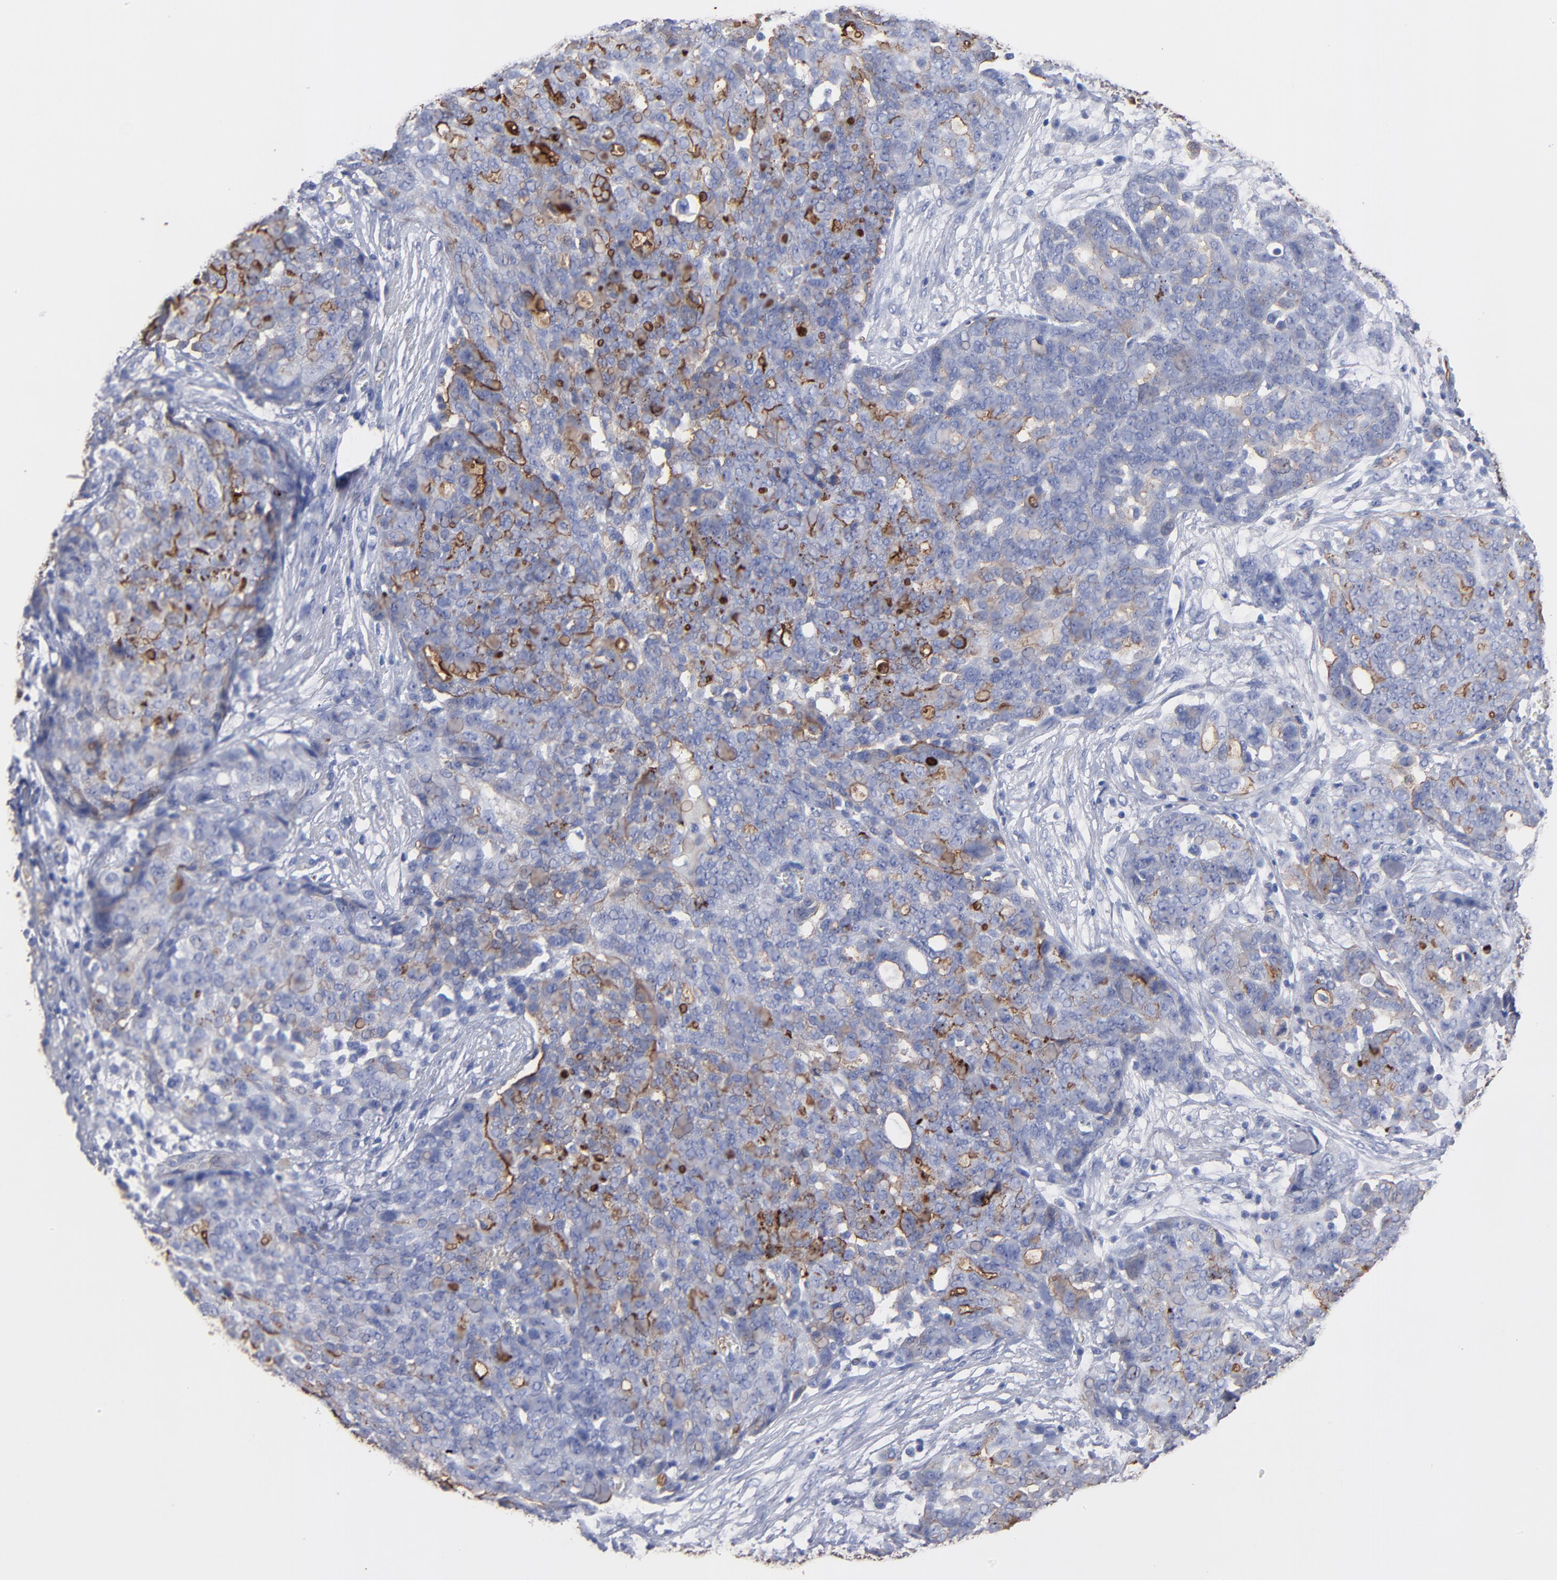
{"staining": {"intensity": "weak", "quantity": "25%-75%", "location": "cytoplasmic/membranous"}, "tissue": "ovarian cancer", "cell_type": "Tumor cells", "image_type": "cancer", "snomed": [{"axis": "morphology", "description": "Cystadenocarcinoma, serous, NOS"}, {"axis": "topography", "description": "Soft tissue"}, {"axis": "topography", "description": "Ovary"}], "caption": "Ovarian cancer (serous cystadenocarcinoma) stained with a brown dye shows weak cytoplasmic/membranous positive expression in about 25%-75% of tumor cells.", "gene": "TM4SF1", "patient": {"sex": "female", "age": 57}}